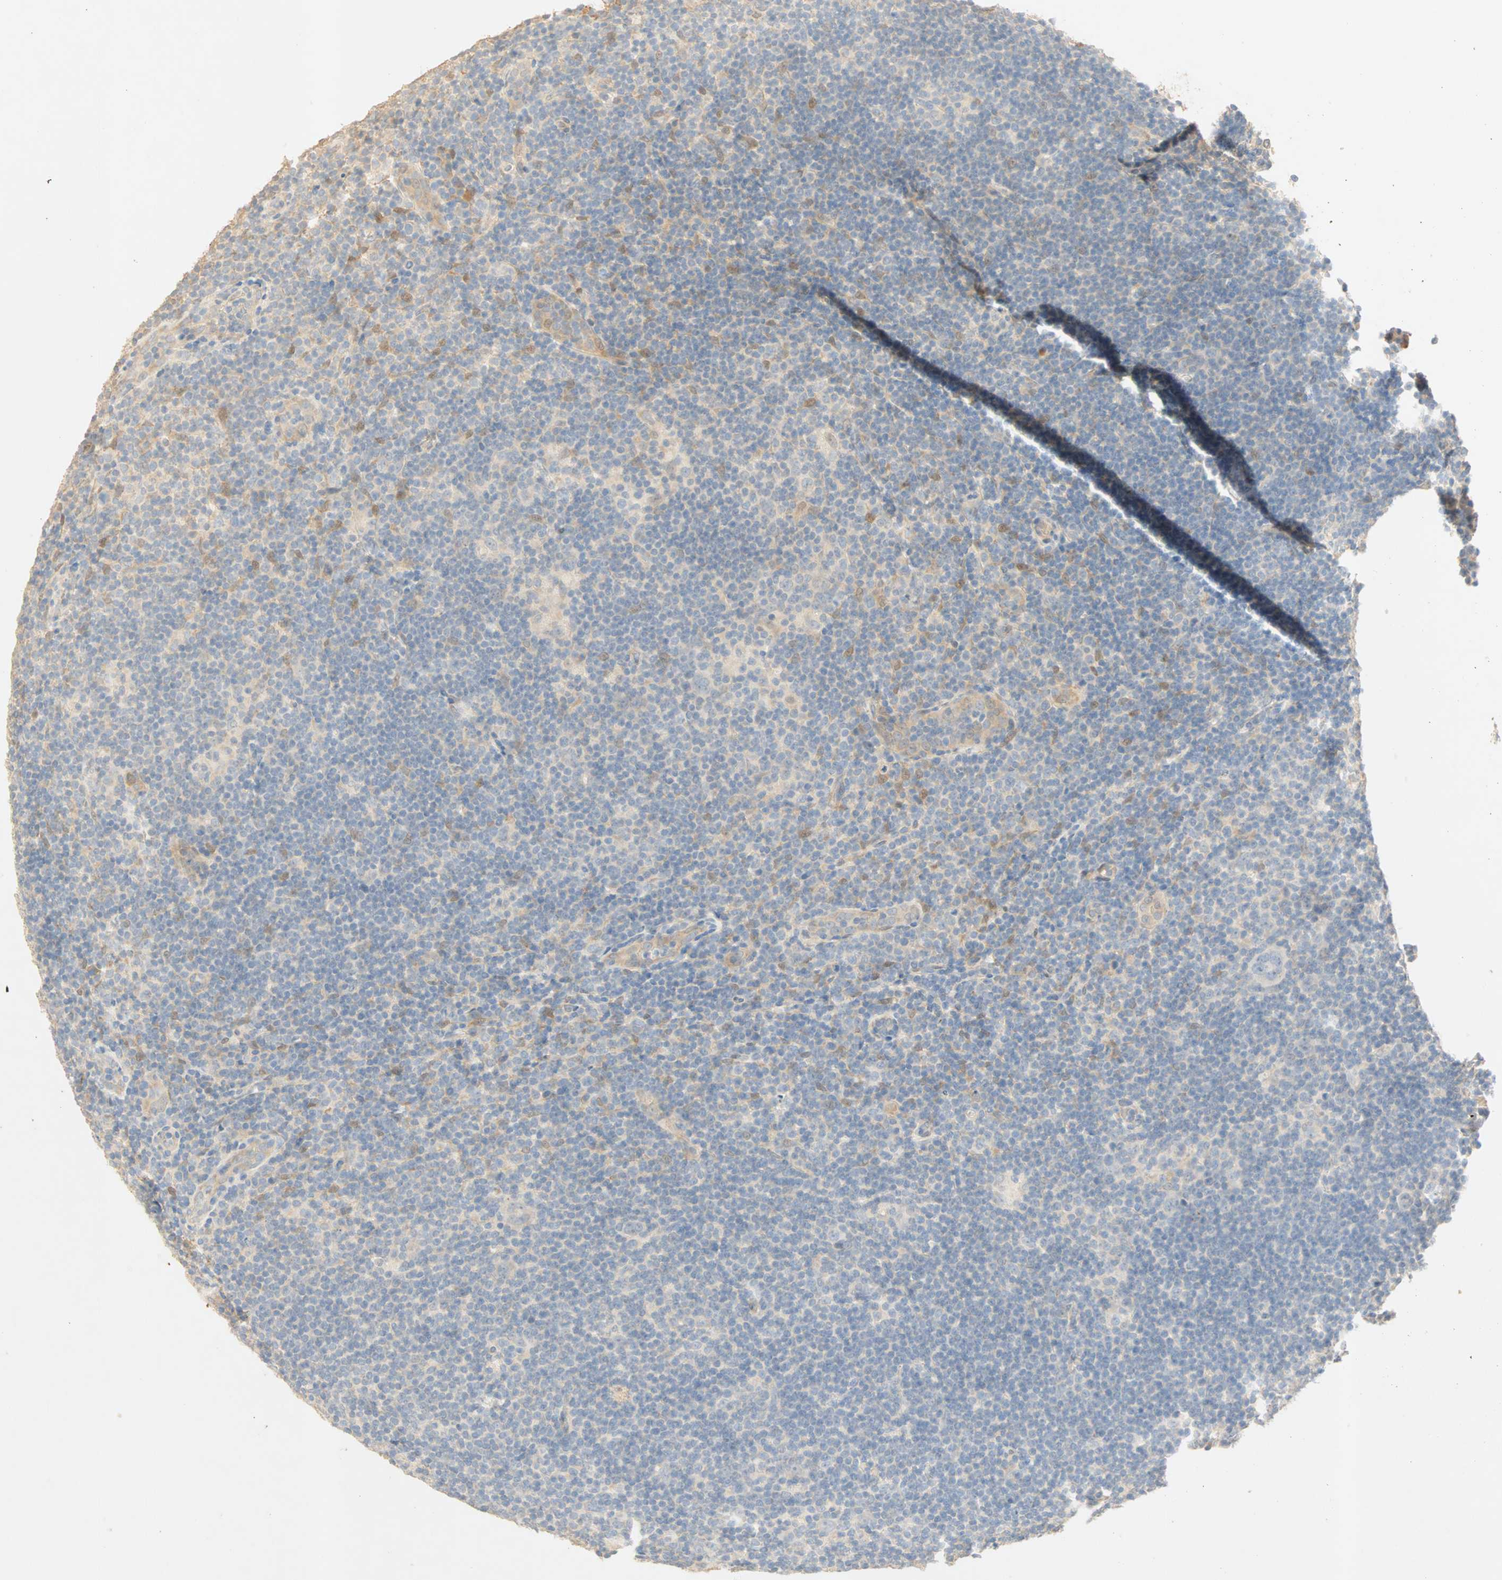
{"staining": {"intensity": "weak", "quantity": "<25%", "location": "cytoplasmic/membranous"}, "tissue": "lymphoma", "cell_type": "Tumor cells", "image_type": "cancer", "snomed": [{"axis": "morphology", "description": "Hodgkin's disease, NOS"}, {"axis": "topography", "description": "Lymph node"}], "caption": "IHC image of human Hodgkin's disease stained for a protein (brown), which shows no expression in tumor cells.", "gene": "SELENBP1", "patient": {"sex": "female", "age": 57}}